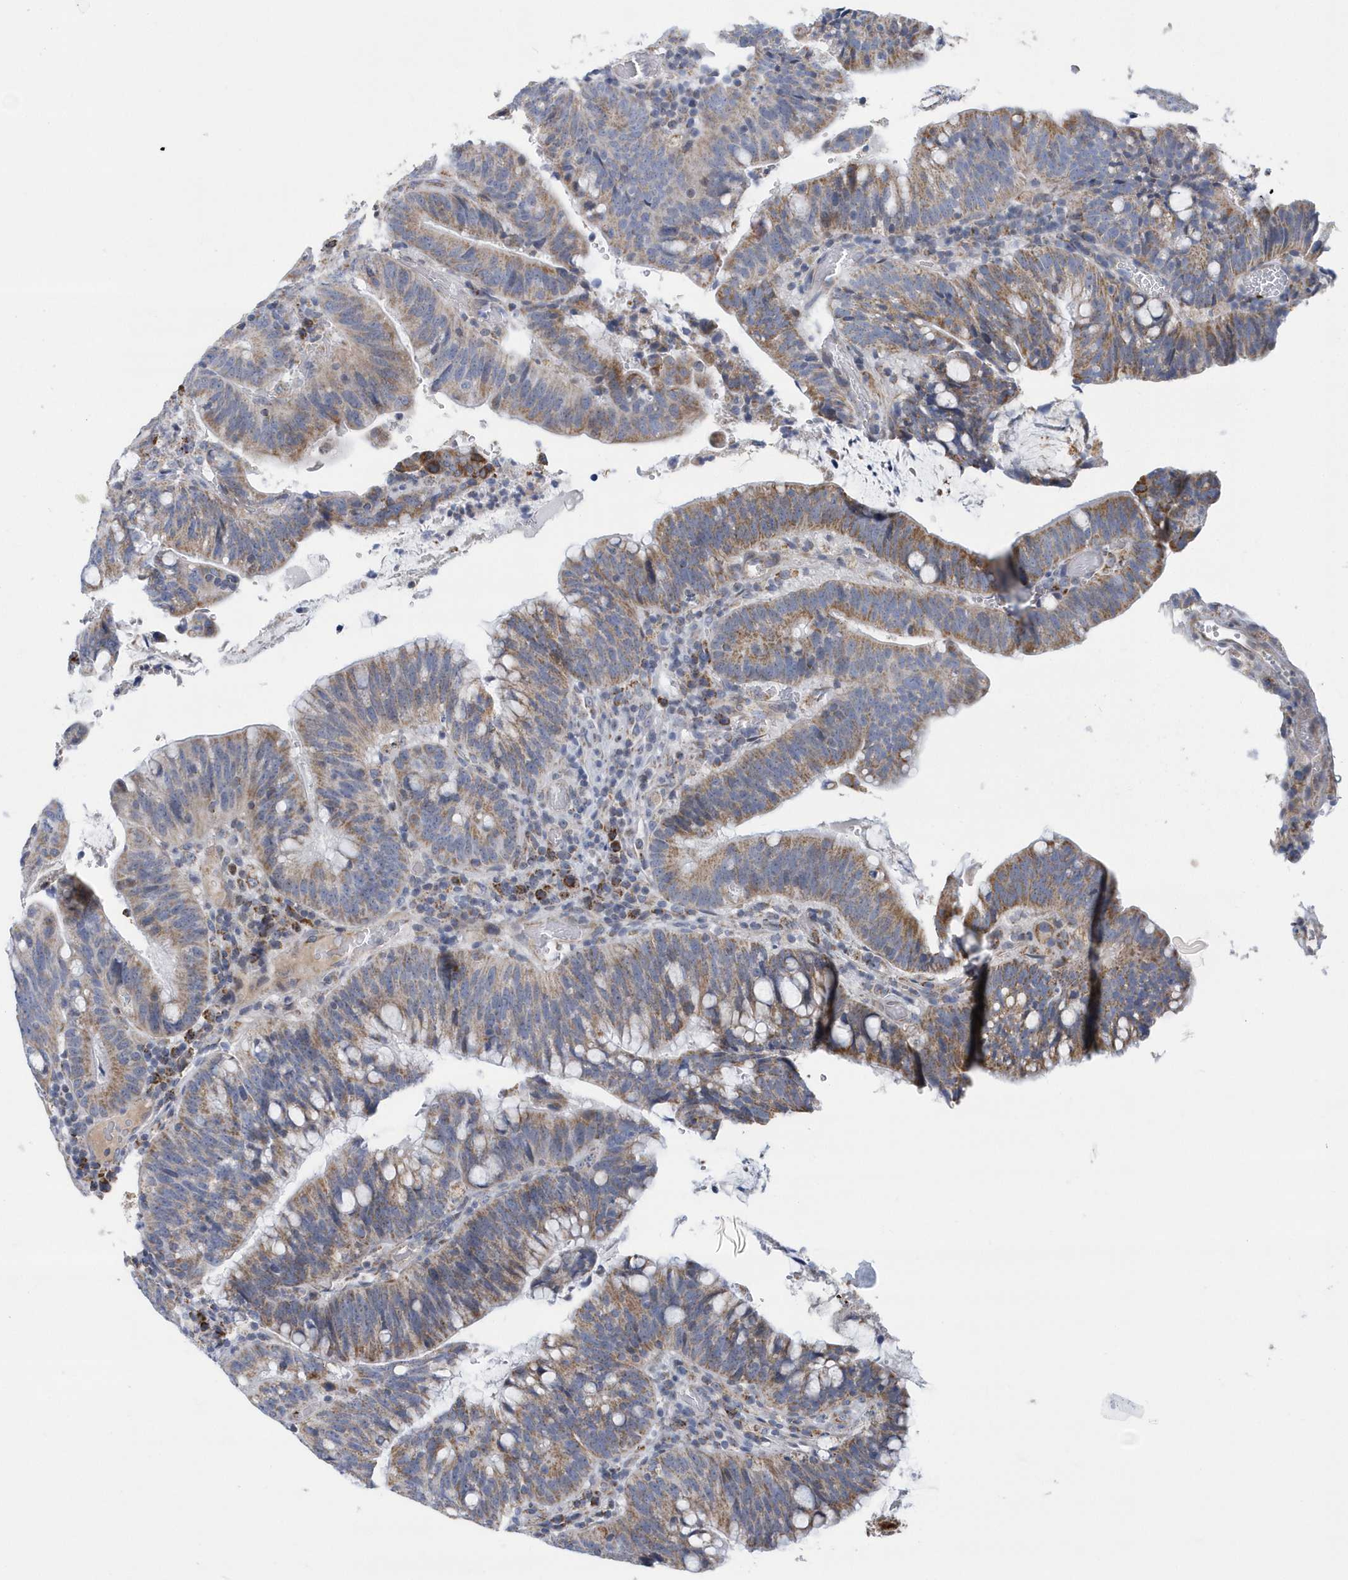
{"staining": {"intensity": "moderate", "quantity": ">75%", "location": "cytoplasmic/membranous"}, "tissue": "colorectal cancer", "cell_type": "Tumor cells", "image_type": "cancer", "snomed": [{"axis": "morphology", "description": "Adenocarcinoma, NOS"}, {"axis": "topography", "description": "Colon"}], "caption": "High-power microscopy captured an IHC image of colorectal adenocarcinoma, revealing moderate cytoplasmic/membranous staining in about >75% of tumor cells.", "gene": "VWA5B2", "patient": {"sex": "female", "age": 66}}